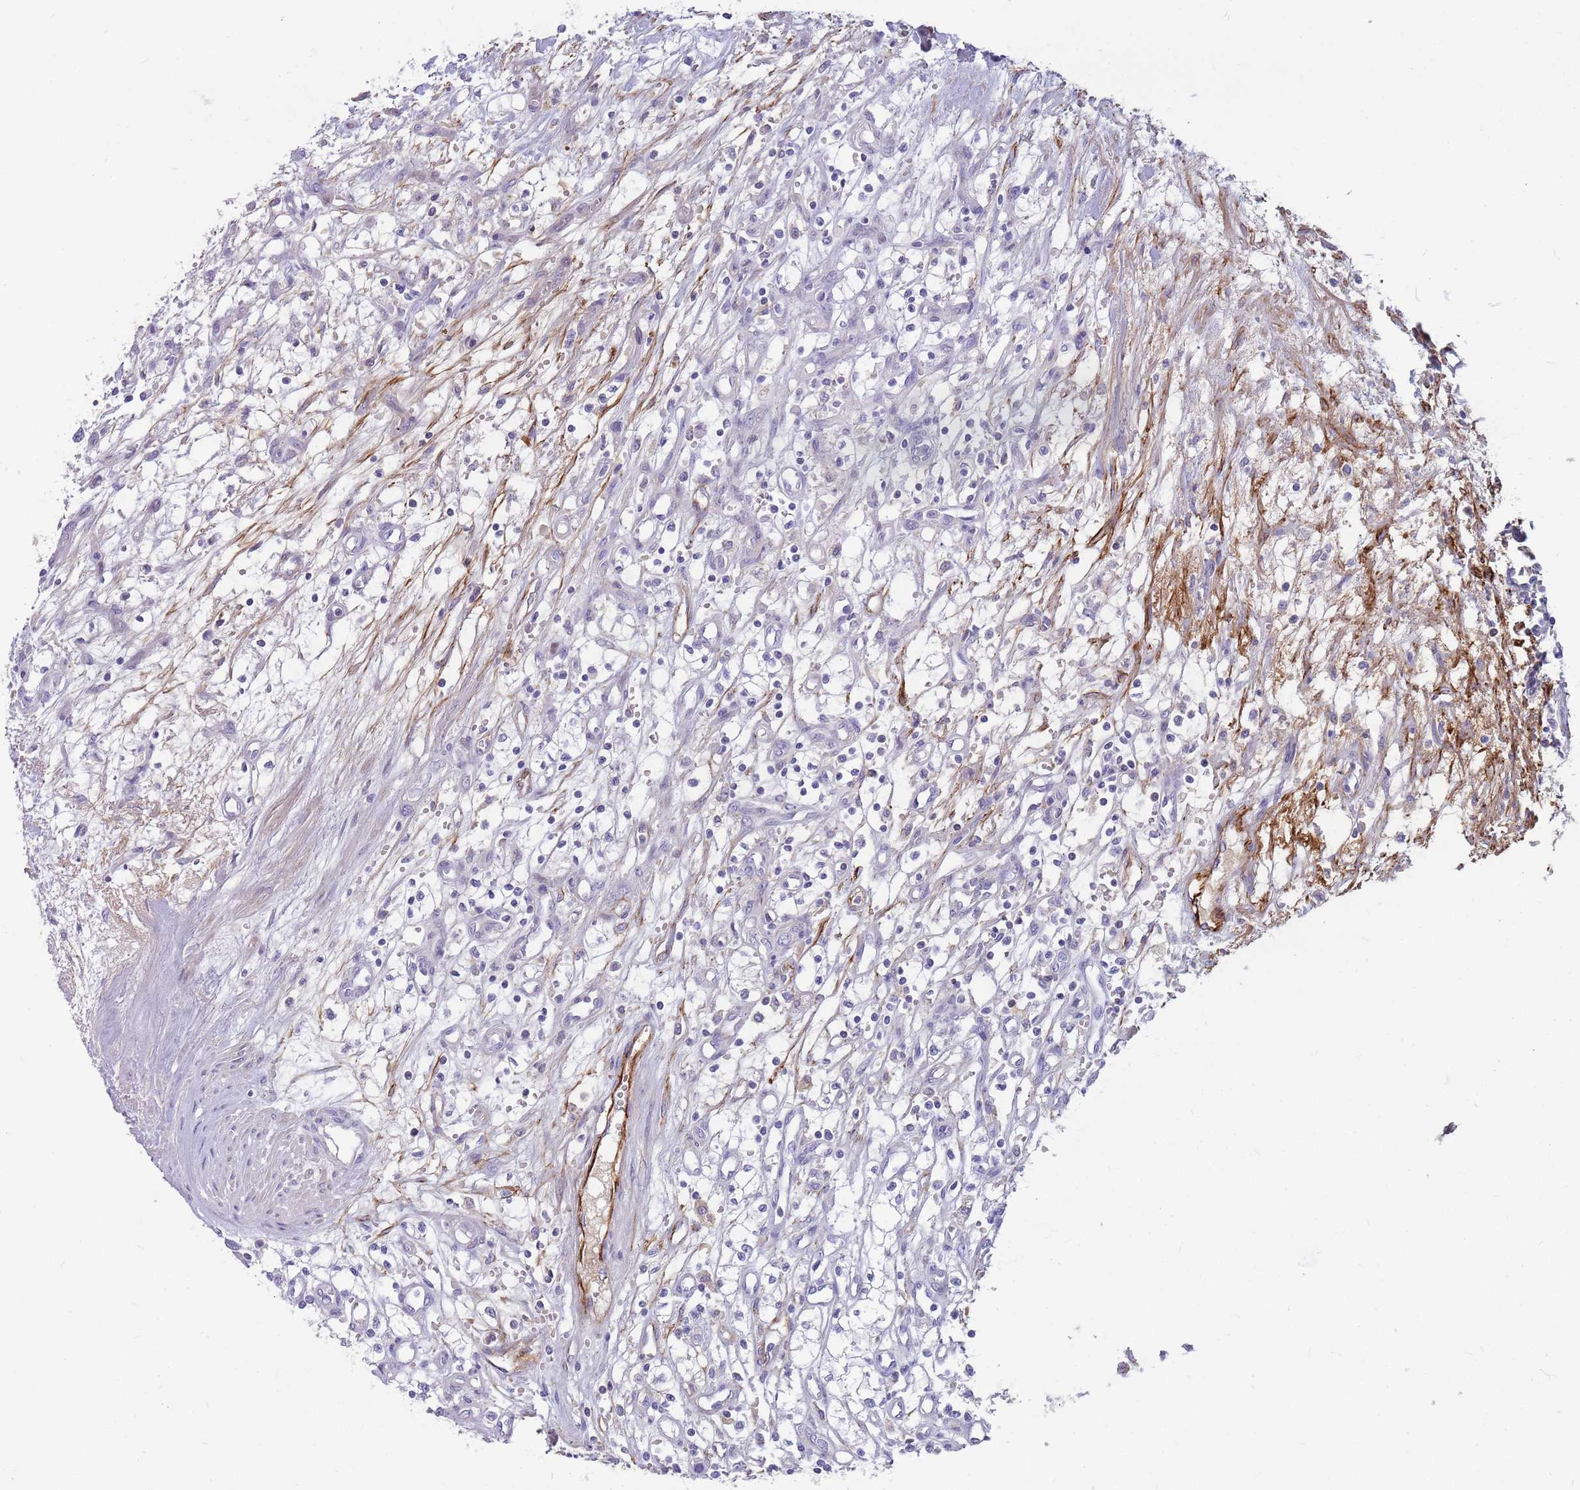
{"staining": {"intensity": "negative", "quantity": "none", "location": "none"}, "tissue": "renal cancer", "cell_type": "Tumor cells", "image_type": "cancer", "snomed": [{"axis": "morphology", "description": "Adenocarcinoma, NOS"}, {"axis": "topography", "description": "Kidney"}], "caption": "Tumor cells show no significant protein staining in renal cancer (adenocarcinoma). (IHC, brightfield microscopy, high magnification).", "gene": "LEPROTL1", "patient": {"sex": "male", "age": 59}}